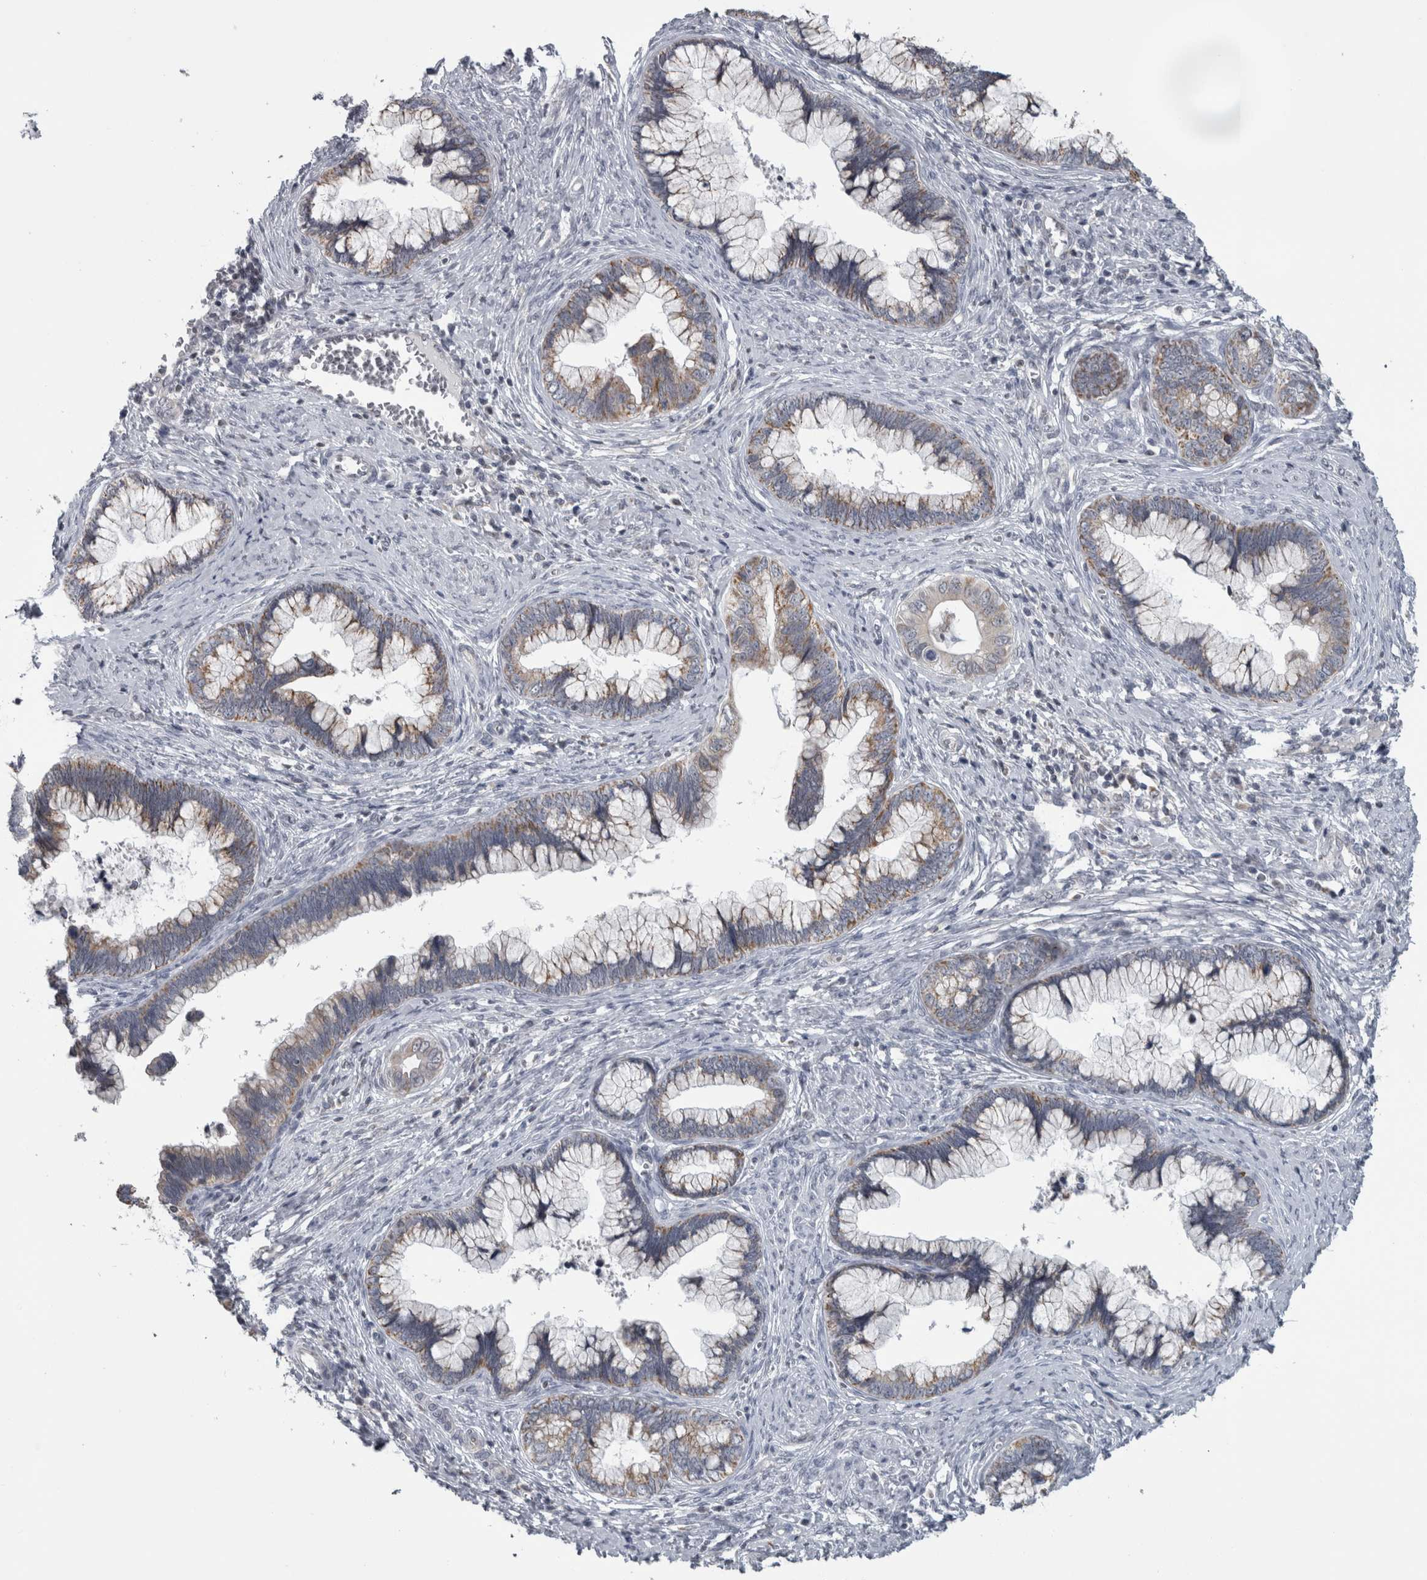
{"staining": {"intensity": "weak", "quantity": "25%-75%", "location": "cytoplasmic/membranous"}, "tissue": "cervical cancer", "cell_type": "Tumor cells", "image_type": "cancer", "snomed": [{"axis": "morphology", "description": "Adenocarcinoma, NOS"}, {"axis": "topography", "description": "Cervix"}], "caption": "A high-resolution image shows immunohistochemistry (IHC) staining of cervical cancer (adenocarcinoma), which displays weak cytoplasmic/membranous staining in approximately 25%-75% of tumor cells.", "gene": "OR2K2", "patient": {"sex": "female", "age": 44}}